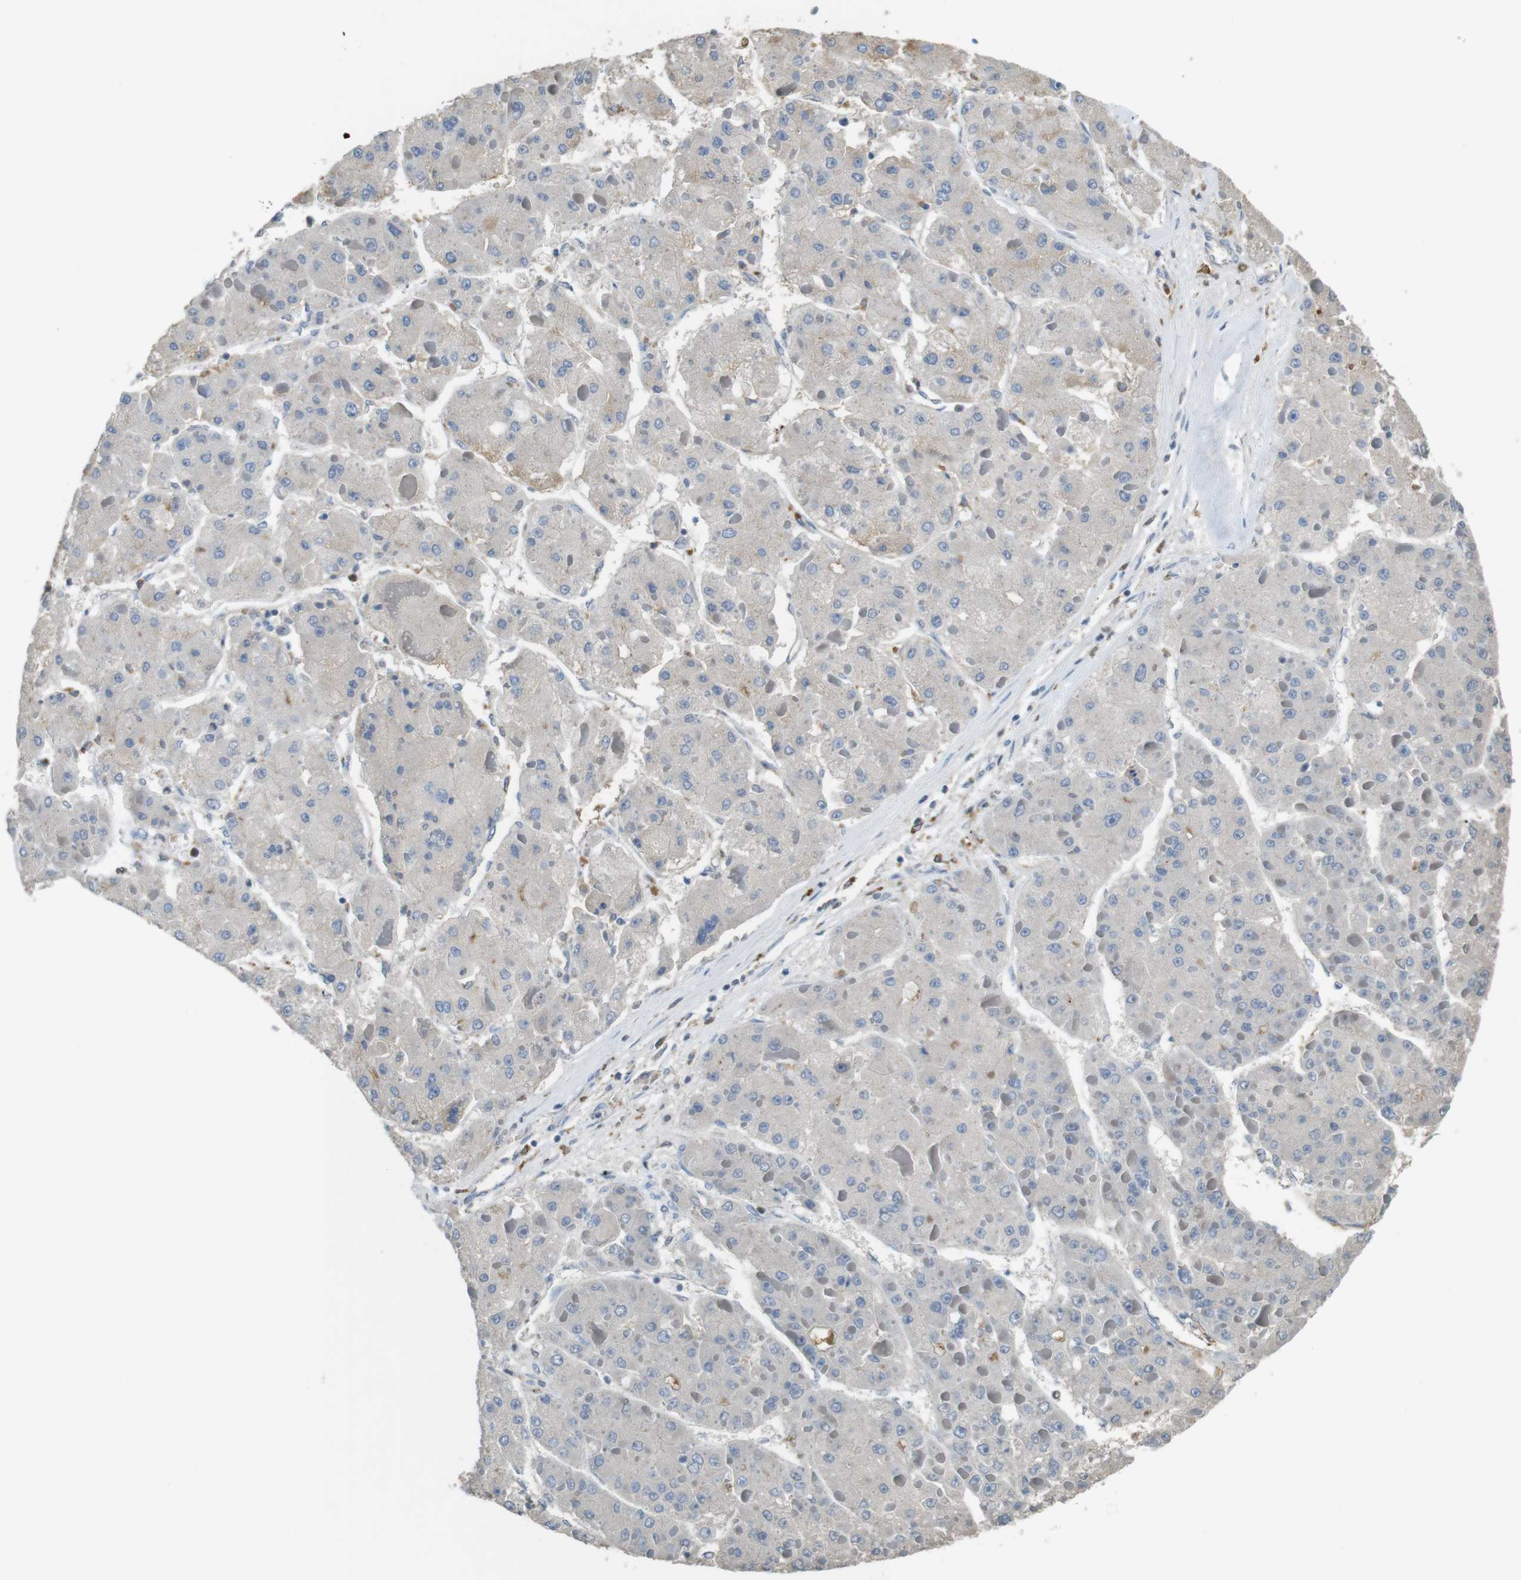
{"staining": {"intensity": "weak", "quantity": "<25%", "location": "cytoplasmic/membranous"}, "tissue": "liver cancer", "cell_type": "Tumor cells", "image_type": "cancer", "snomed": [{"axis": "morphology", "description": "Carcinoma, Hepatocellular, NOS"}, {"axis": "topography", "description": "Liver"}], "caption": "Liver hepatocellular carcinoma stained for a protein using immunohistochemistry reveals no expression tumor cells.", "gene": "LTBP4", "patient": {"sex": "female", "age": 73}}